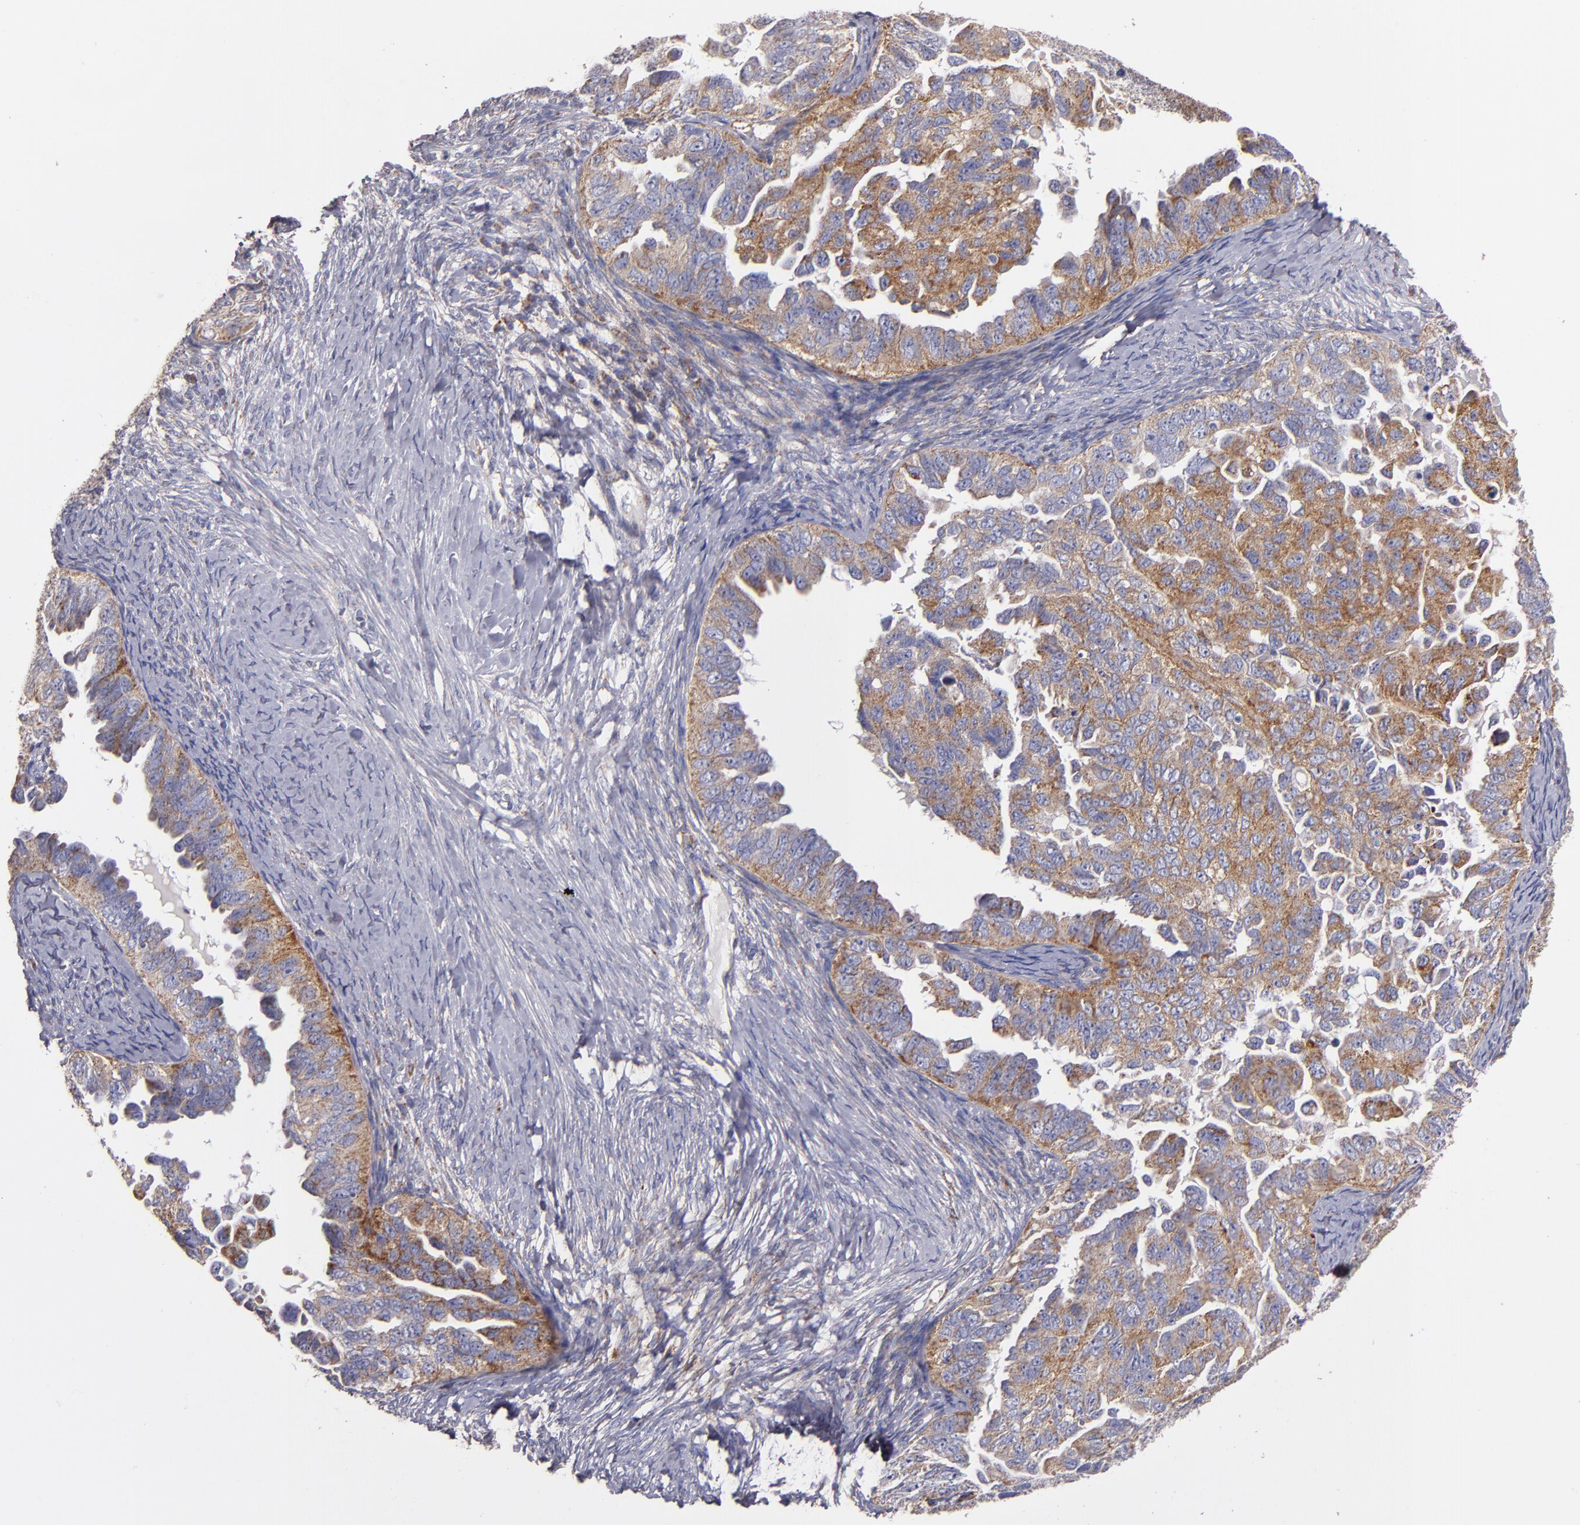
{"staining": {"intensity": "moderate", "quantity": ">75%", "location": "cytoplasmic/membranous"}, "tissue": "ovarian cancer", "cell_type": "Tumor cells", "image_type": "cancer", "snomed": [{"axis": "morphology", "description": "Cystadenocarcinoma, serous, NOS"}, {"axis": "topography", "description": "Ovary"}], "caption": "Ovarian cancer stained for a protein (brown) shows moderate cytoplasmic/membranous positive expression in about >75% of tumor cells.", "gene": "CLTA", "patient": {"sex": "female", "age": 82}}